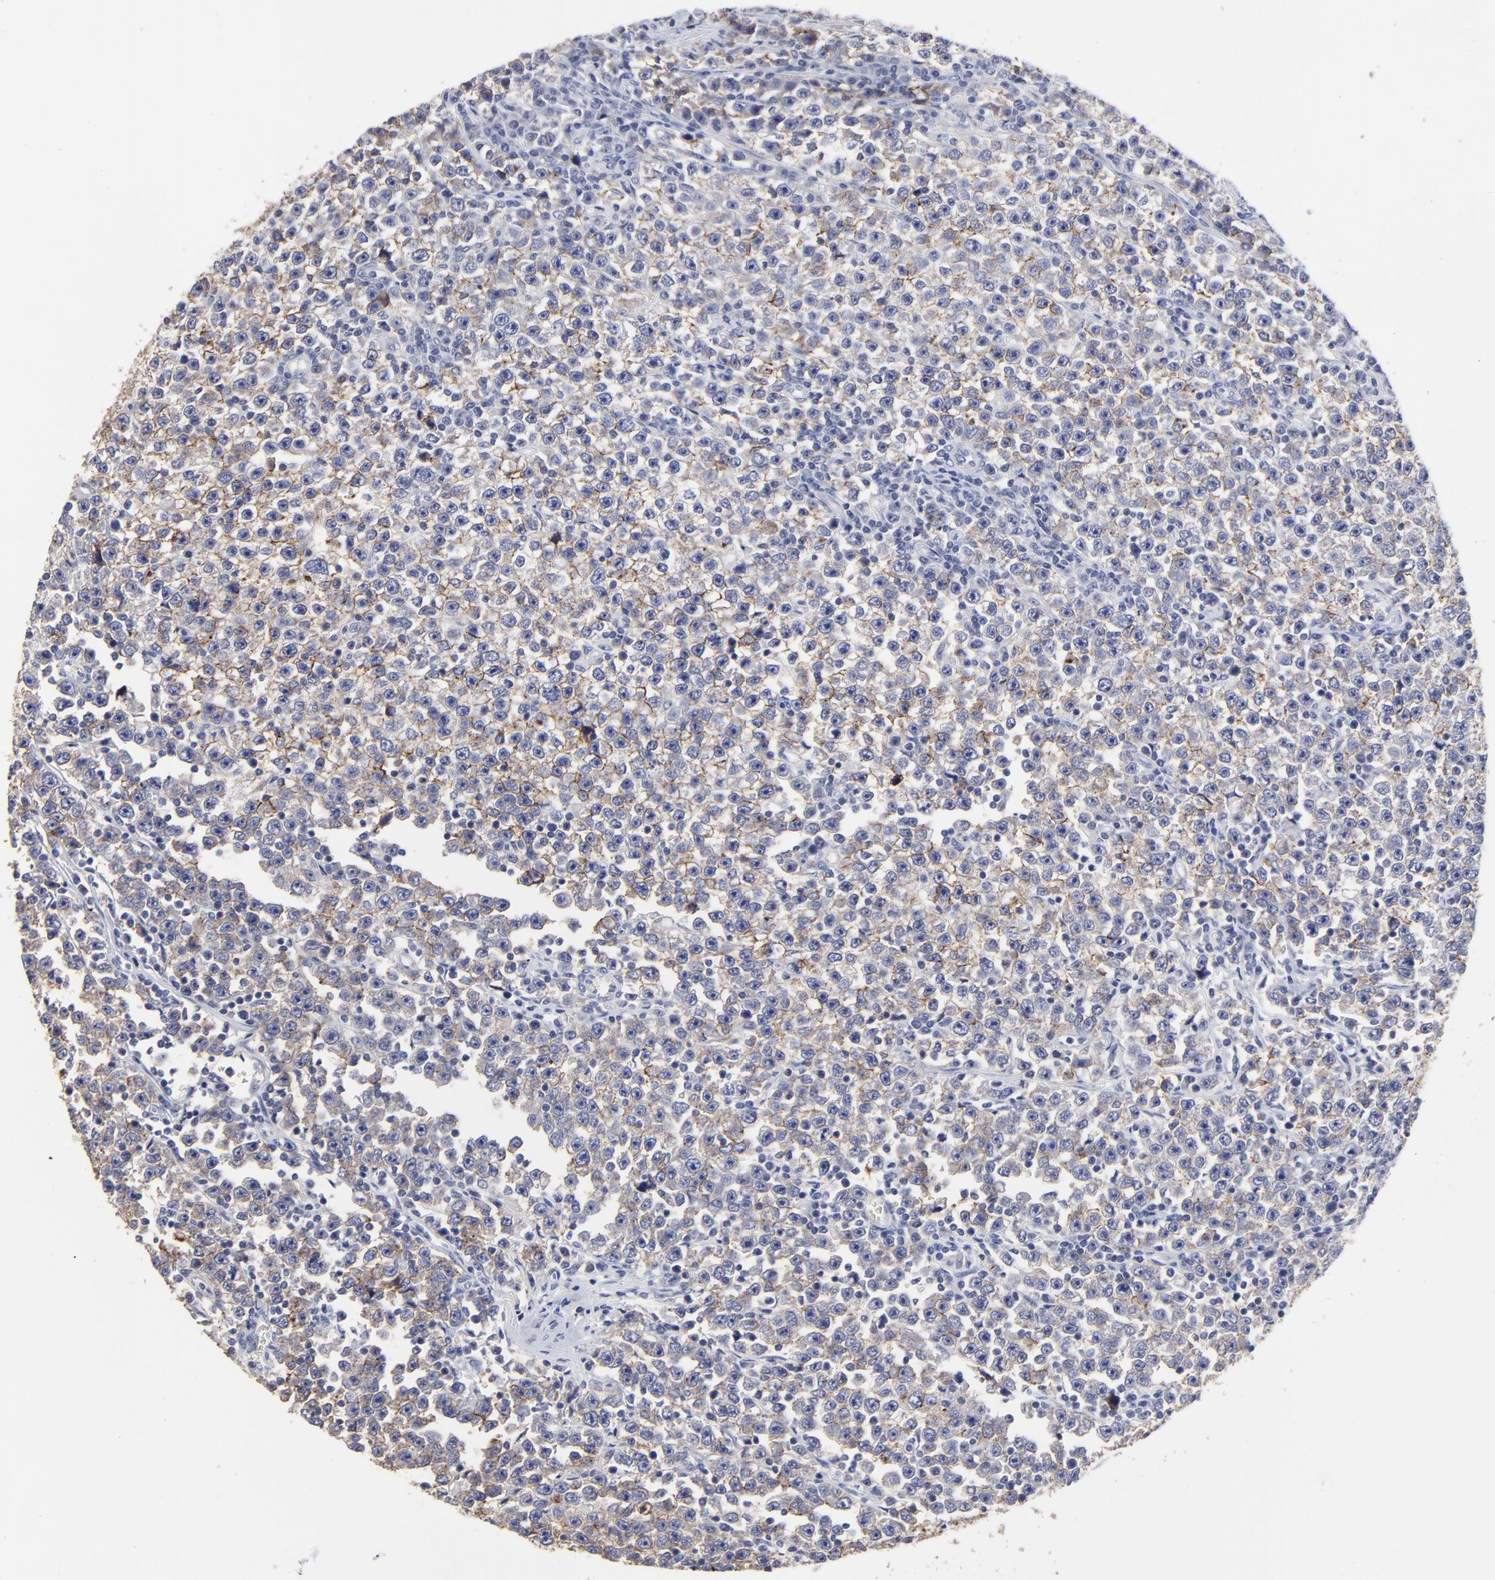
{"staining": {"intensity": "weak", "quantity": "25%-75%", "location": "cytoplasmic/membranous"}, "tissue": "testis cancer", "cell_type": "Tumor cells", "image_type": "cancer", "snomed": [{"axis": "morphology", "description": "Seminoma, NOS"}, {"axis": "topography", "description": "Testis"}], "caption": "Weak cytoplasmic/membranous staining is identified in about 25%-75% of tumor cells in testis cancer (seminoma). Immunohistochemistry (ihc) stains the protein of interest in brown and the nuclei are stained blue.", "gene": "CXADR", "patient": {"sex": "male", "age": 43}}